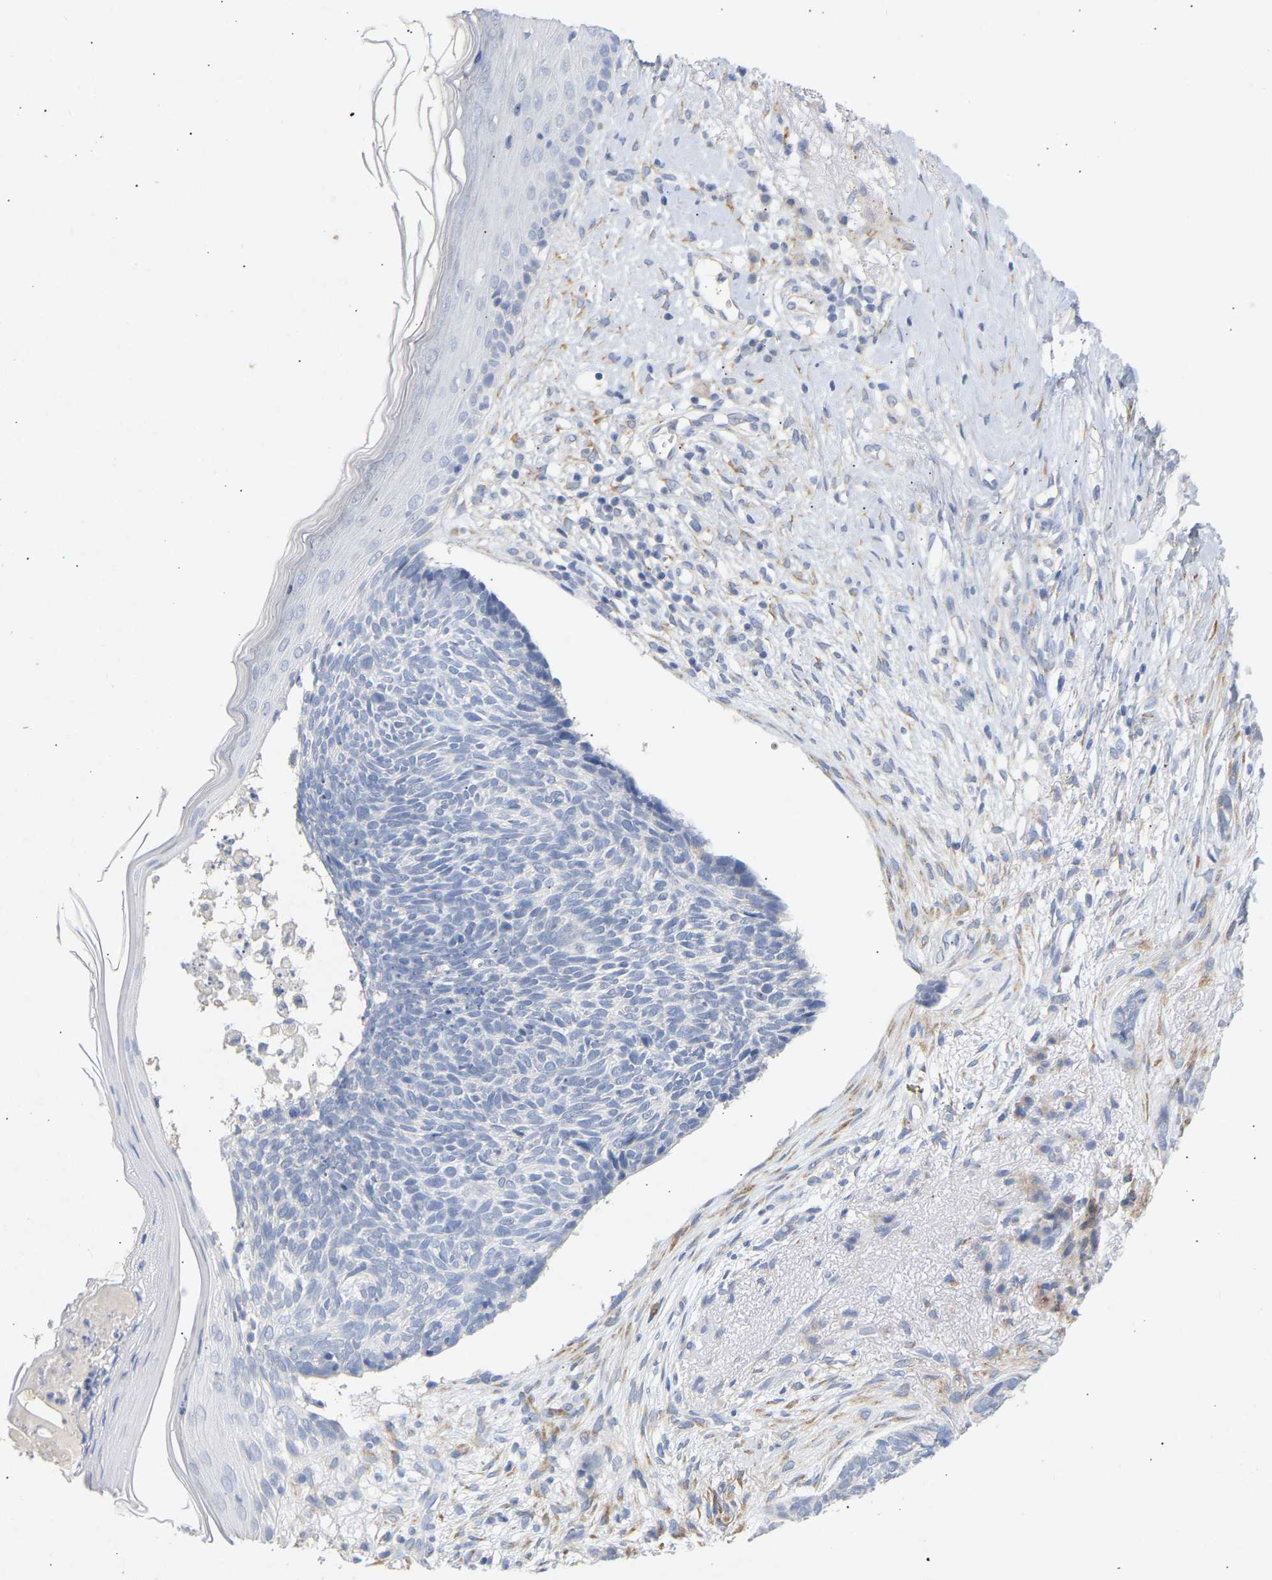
{"staining": {"intensity": "negative", "quantity": "none", "location": "none"}, "tissue": "skin cancer", "cell_type": "Tumor cells", "image_type": "cancer", "snomed": [{"axis": "morphology", "description": "Basal cell carcinoma"}, {"axis": "topography", "description": "Skin"}], "caption": "High magnification brightfield microscopy of skin cancer stained with DAB (brown) and counterstained with hematoxylin (blue): tumor cells show no significant positivity.", "gene": "SELENOM", "patient": {"sex": "female", "age": 84}}